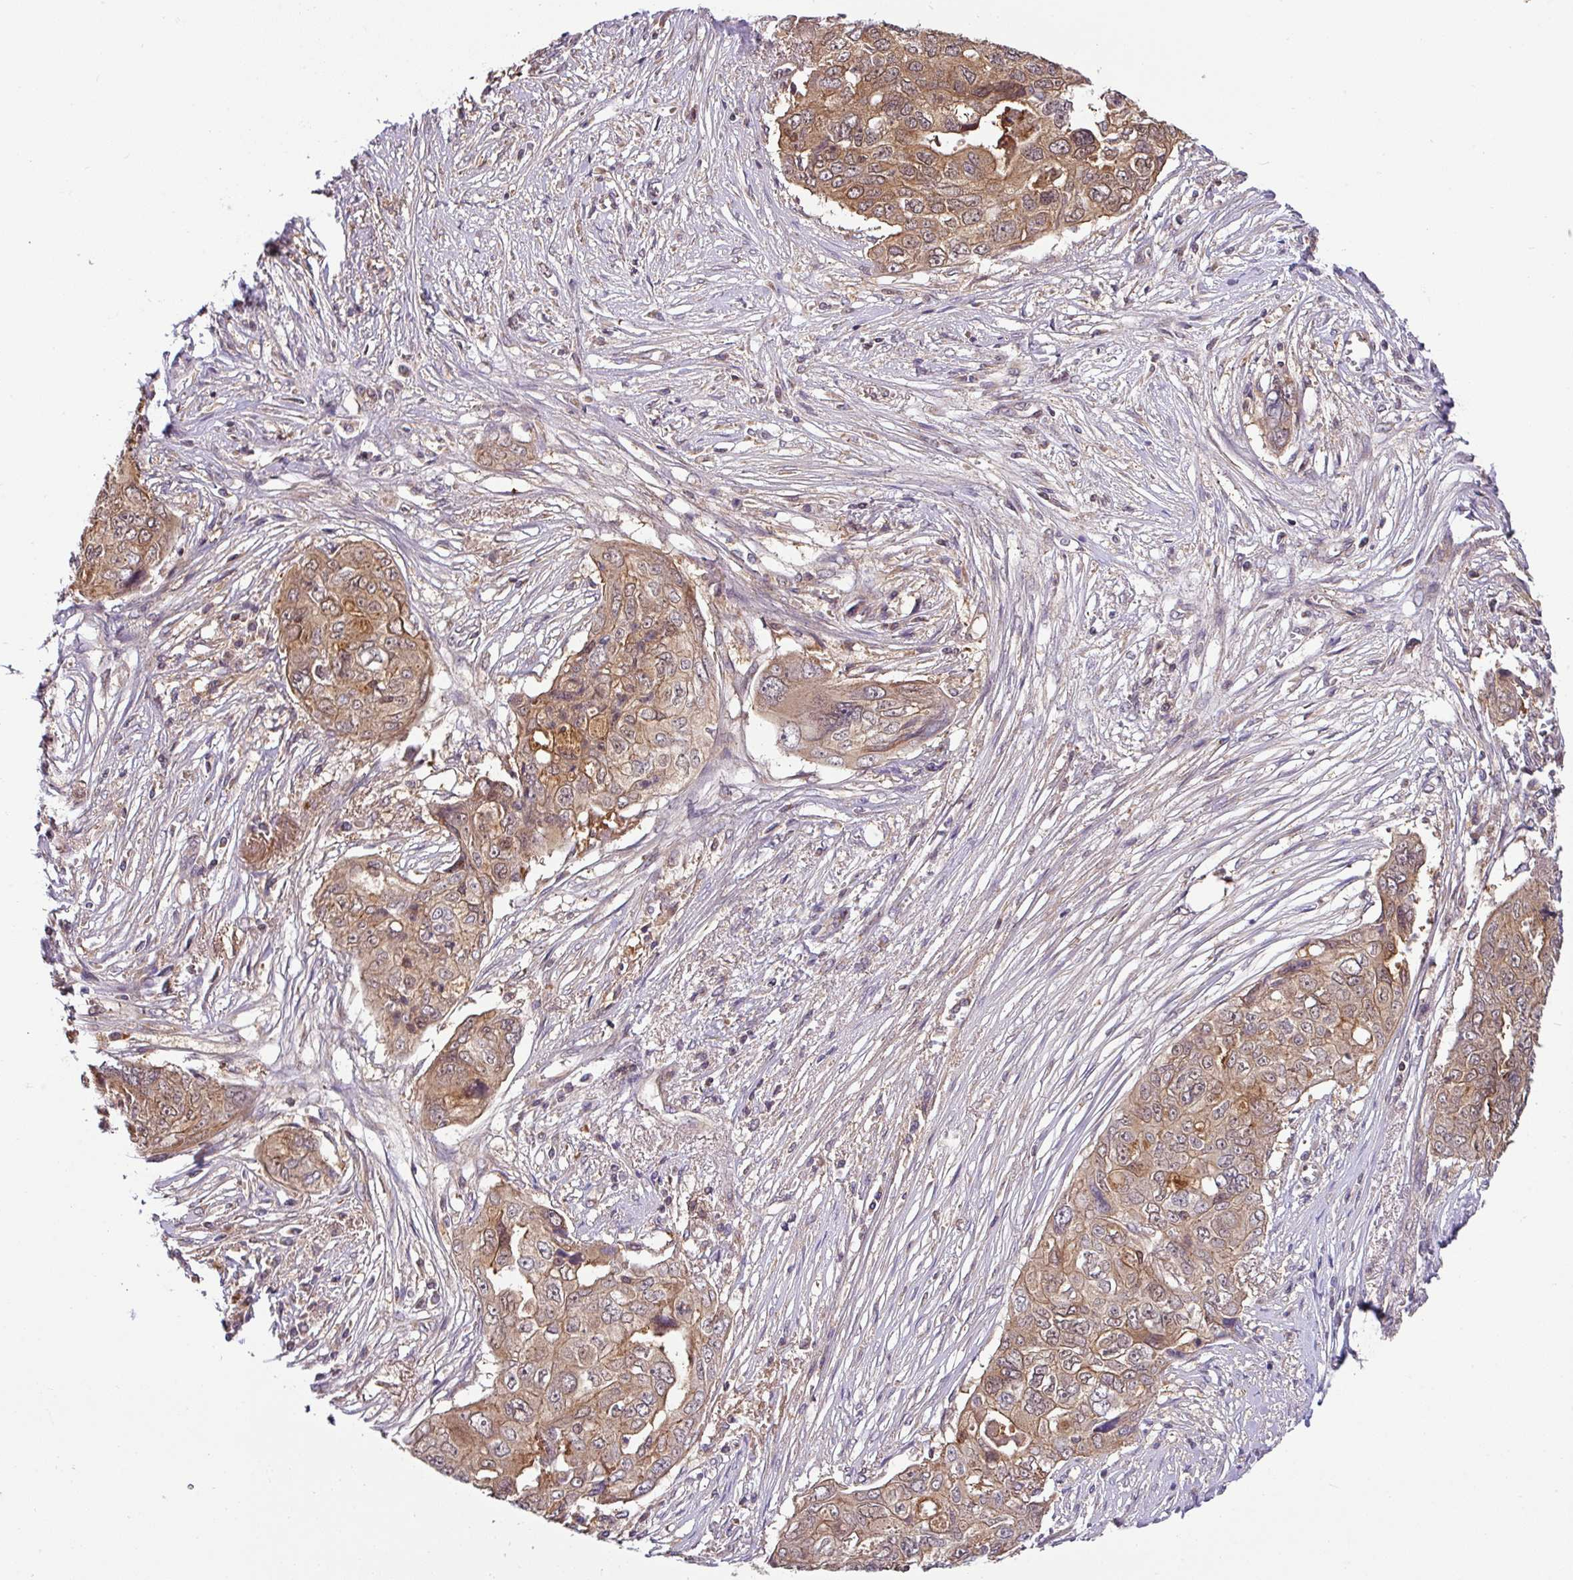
{"staining": {"intensity": "moderate", "quantity": ">75%", "location": "cytoplasmic/membranous"}, "tissue": "ovarian cancer", "cell_type": "Tumor cells", "image_type": "cancer", "snomed": [{"axis": "morphology", "description": "Carcinoma, endometroid"}, {"axis": "topography", "description": "Ovary"}], "caption": "Ovarian endometroid carcinoma stained with a brown dye reveals moderate cytoplasmic/membranous positive positivity in about >75% of tumor cells.", "gene": "SHB", "patient": {"sex": "female", "age": 70}}